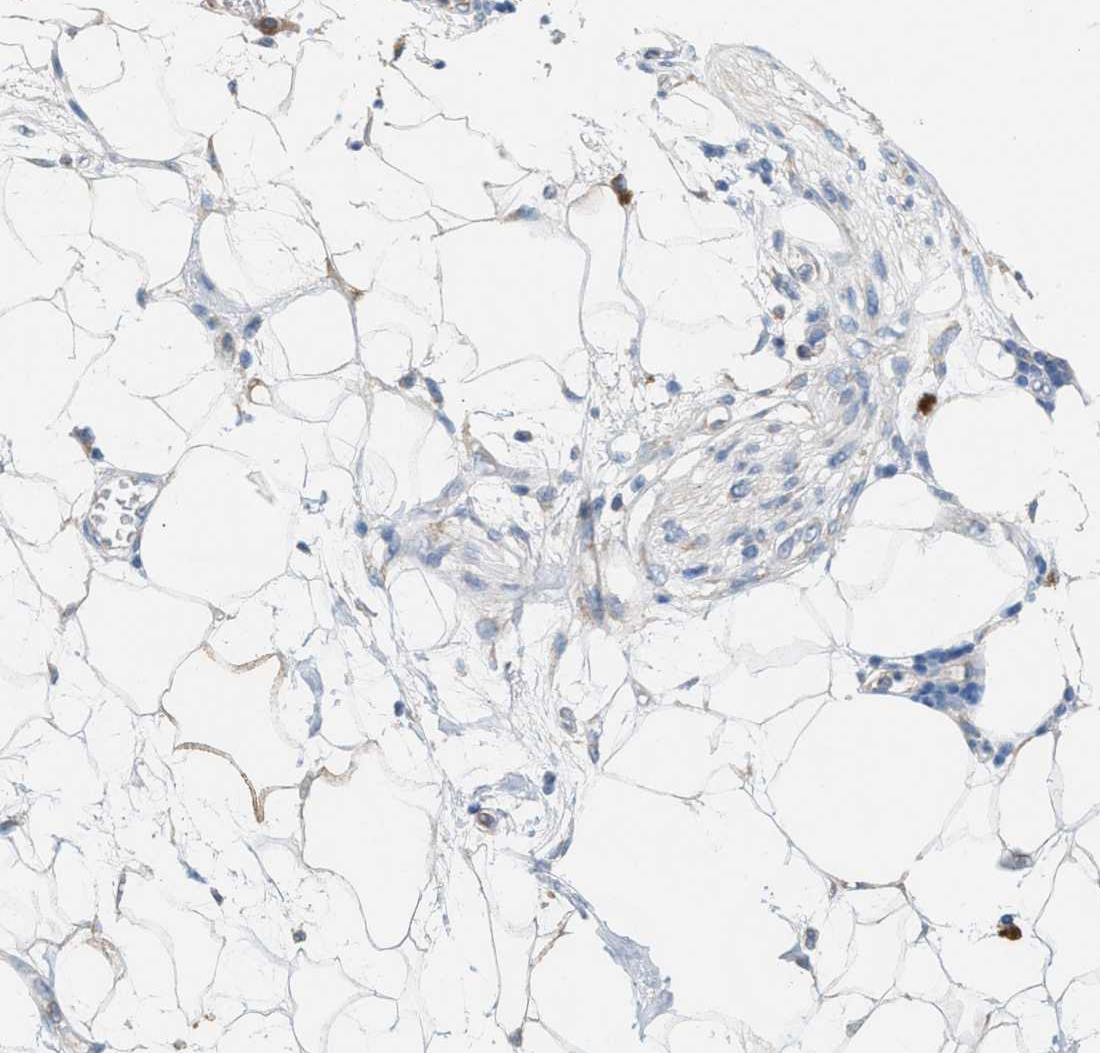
{"staining": {"intensity": "negative", "quantity": "none", "location": "none"}, "tissue": "adipose tissue", "cell_type": "Adipocytes", "image_type": "normal", "snomed": [{"axis": "morphology", "description": "Normal tissue, NOS"}, {"axis": "morphology", "description": "Adenocarcinoma, NOS"}, {"axis": "topography", "description": "Duodenum"}, {"axis": "topography", "description": "Peripheral nerve tissue"}], "caption": "DAB (3,3'-diaminobenzidine) immunohistochemical staining of unremarkable adipose tissue shows no significant positivity in adipocytes.", "gene": "DYNC2I1", "patient": {"sex": "female", "age": 60}}